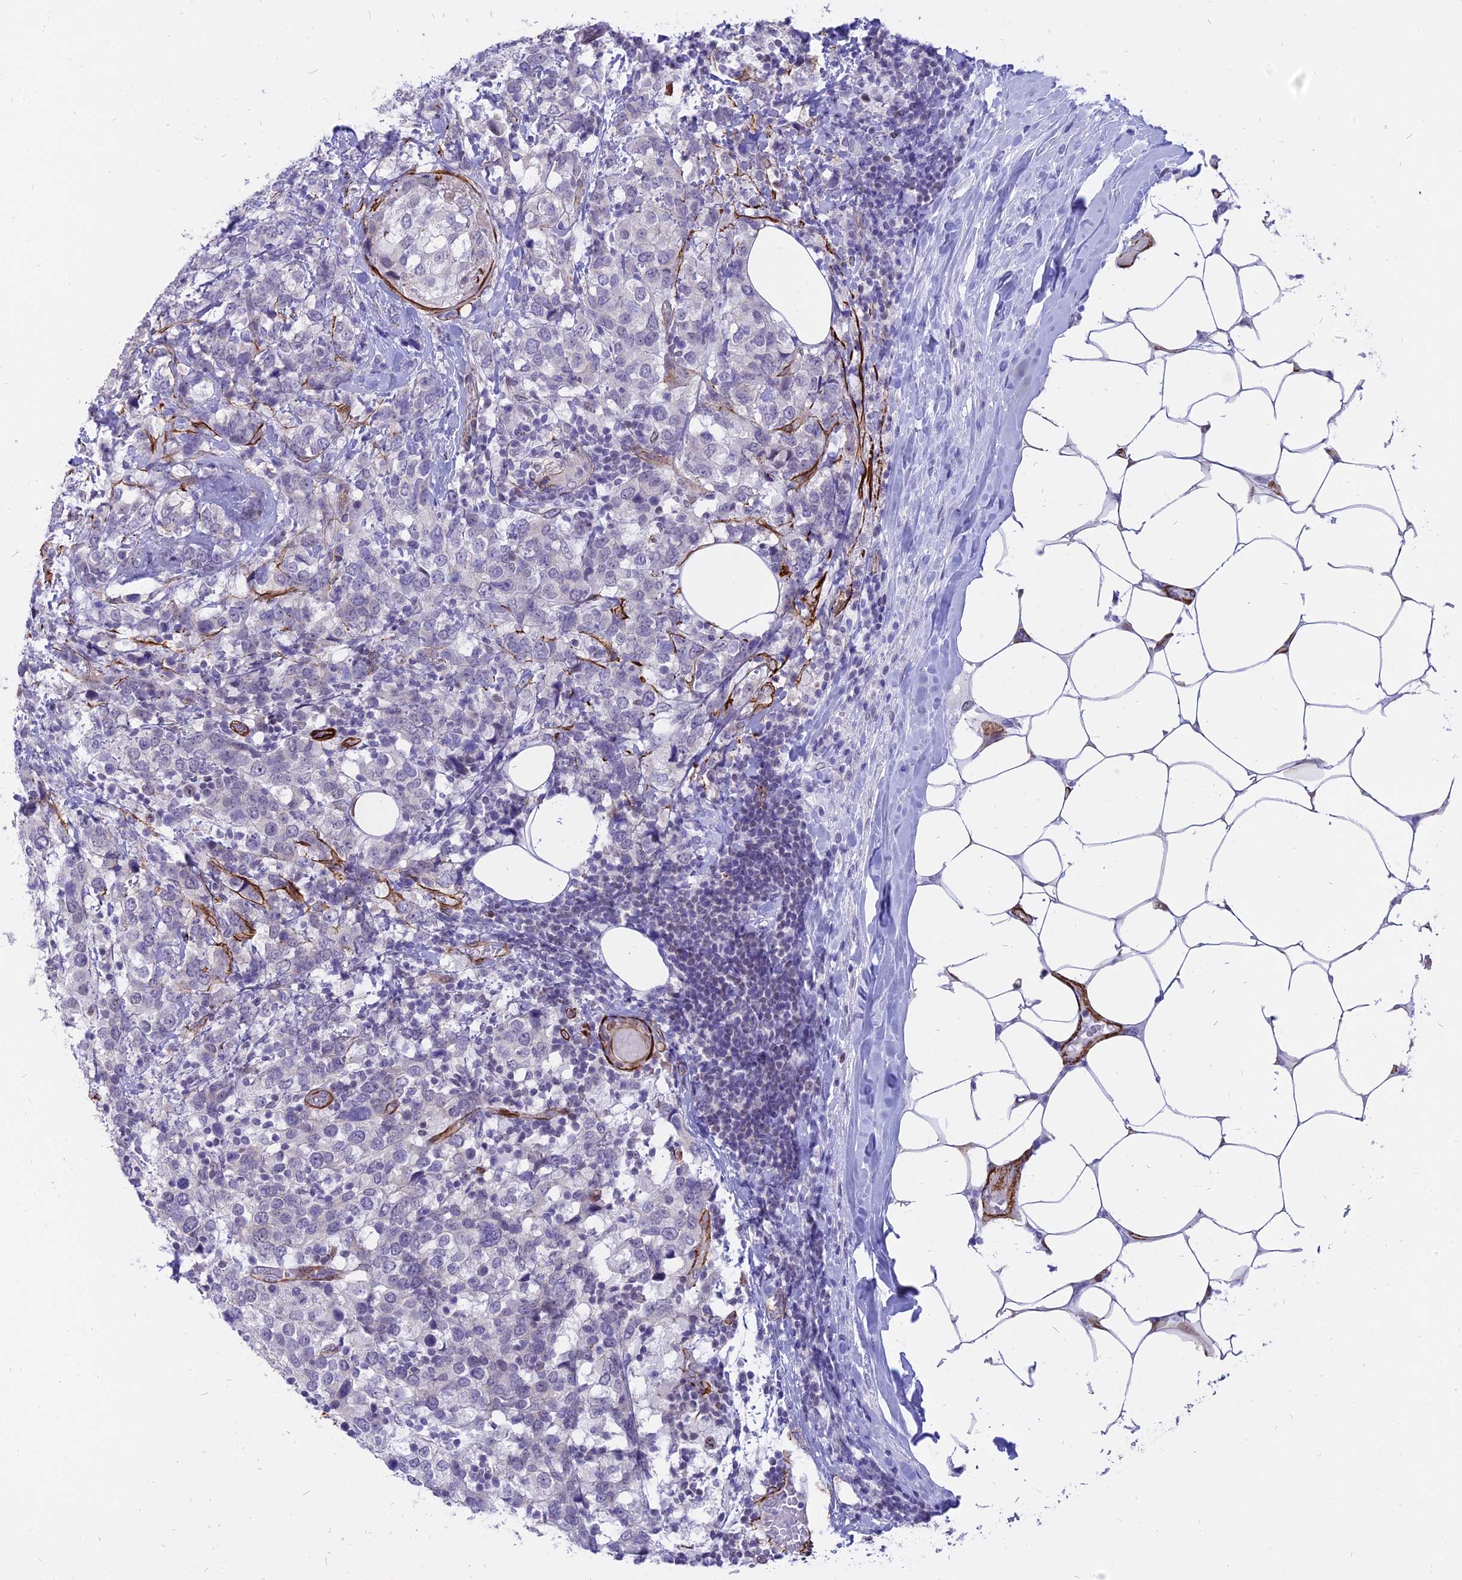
{"staining": {"intensity": "negative", "quantity": "none", "location": "none"}, "tissue": "breast cancer", "cell_type": "Tumor cells", "image_type": "cancer", "snomed": [{"axis": "morphology", "description": "Lobular carcinoma"}, {"axis": "topography", "description": "Breast"}], "caption": "The micrograph exhibits no significant positivity in tumor cells of lobular carcinoma (breast). (DAB (3,3'-diaminobenzidine) immunohistochemistry with hematoxylin counter stain).", "gene": "CENPV", "patient": {"sex": "female", "age": 59}}